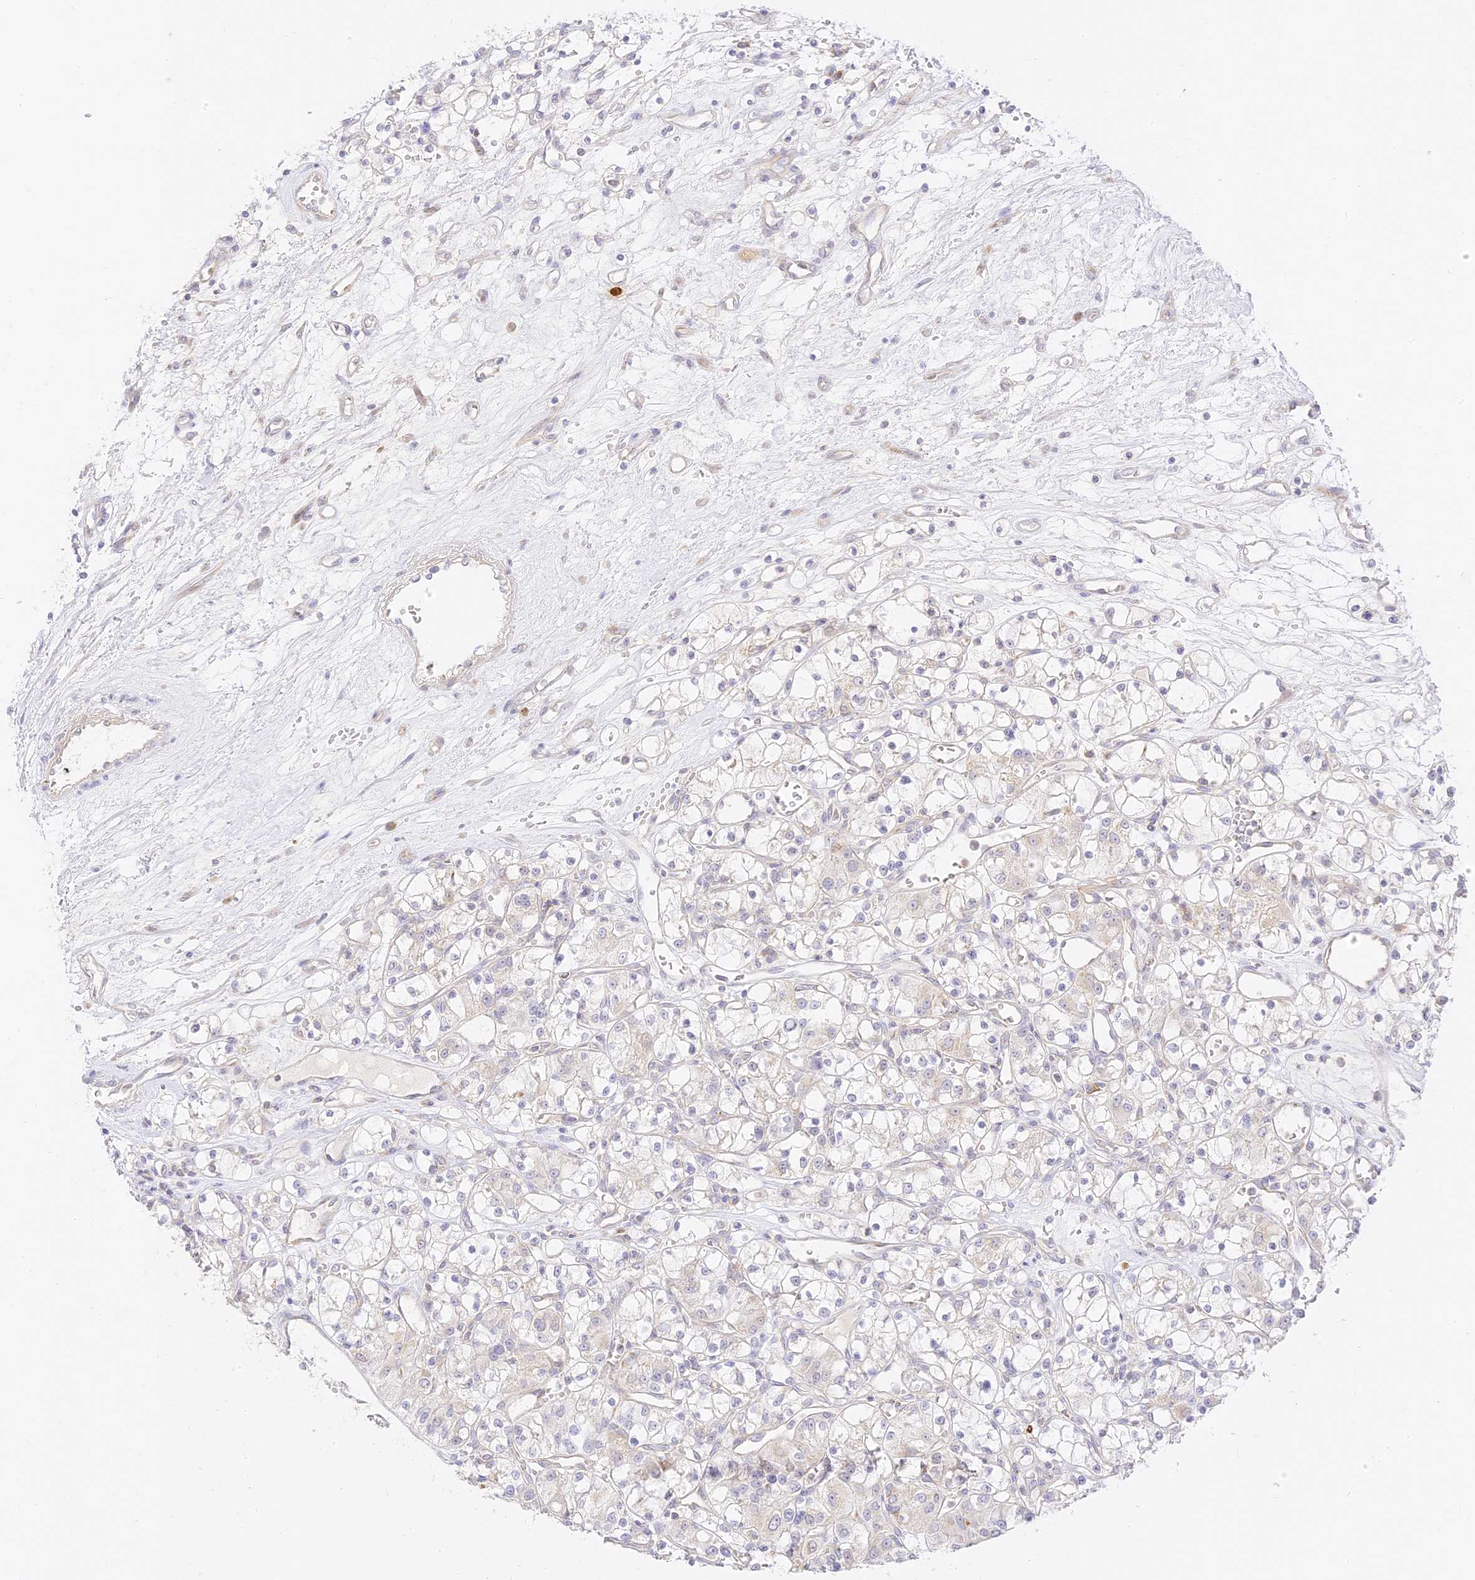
{"staining": {"intensity": "negative", "quantity": "none", "location": "none"}, "tissue": "renal cancer", "cell_type": "Tumor cells", "image_type": "cancer", "snomed": [{"axis": "morphology", "description": "Adenocarcinoma, NOS"}, {"axis": "topography", "description": "Kidney"}], "caption": "Protein analysis of adenocarcinoma (renal) displays no significant positivity in tumor cells.", "gene": "LRRC15", "patient": {"sex": "female", "age": 59}}